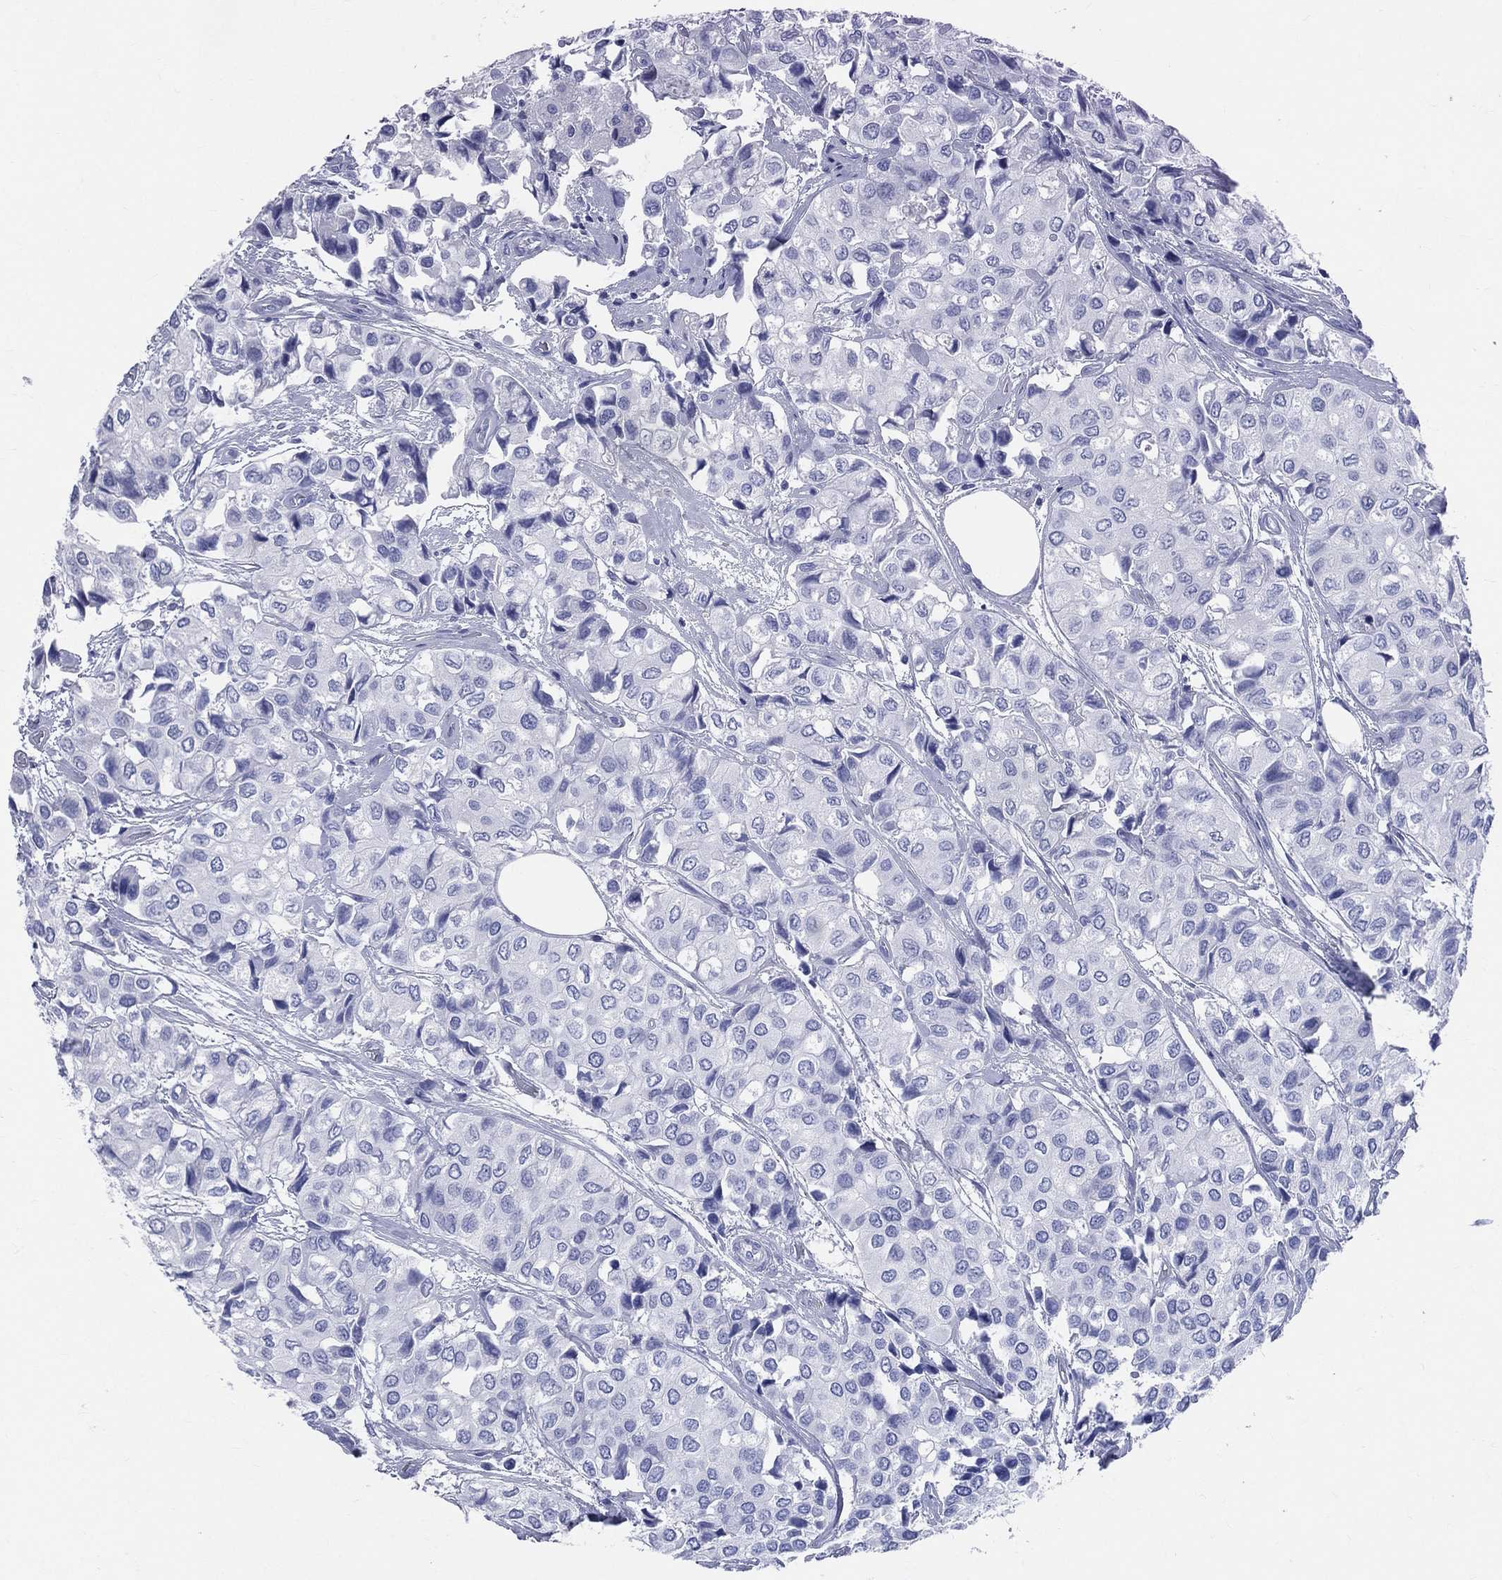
{"staining": {"intensity": "negative", "quantity": "none", "location": "none"}, "tissue": "urothelial cancer", "cell_type": "Tumor cells", "image_type": "cancer", "snomed": [{"axis": "morphology", "description": "Urothelial carcinoma, High grade"}, {"axis": "topography", "description": "Urinary bladder"}], "caption": "A high-resolution histopathology image shows immunohistochemistry (IHC) staining of urothelial cancer, which reveals no significant positivity in tumor cells.", "gene": "SYP", "patient": {"sex": "male", "age": 73}}